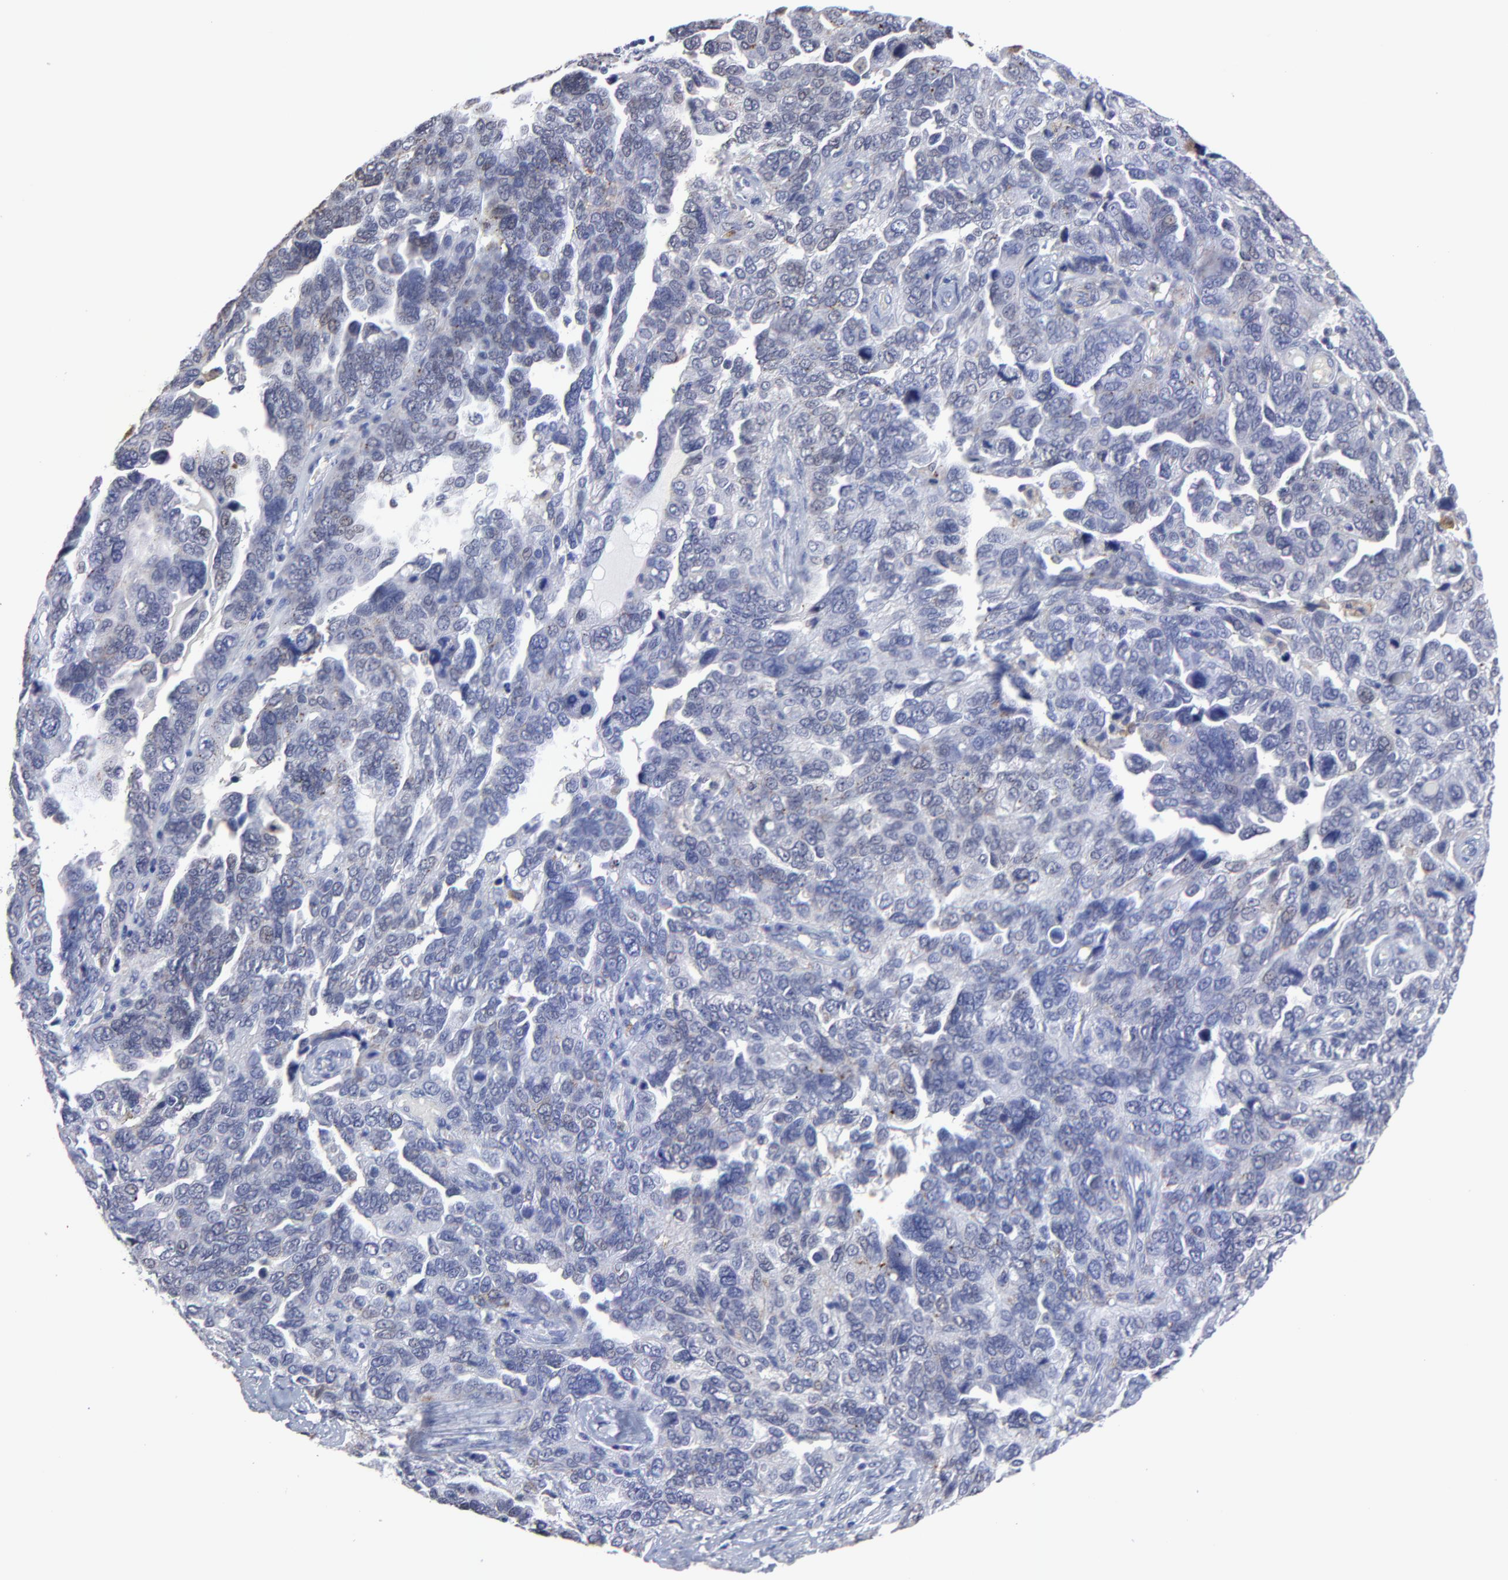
{"staining": {"intensity": "weak", "quantity": "<25%", "location": "nuclear"}, "tissue": "ovarian cancer", "cell_type": "Tumor cells", "image_type": "cancer", "snomed": [{"axis": "morphology", "description": "Cystadenocarcinoma, serous, NOS"}, {"axis": "topography", "description": "Ovary"}], "caption": "Tumor cells are negative for protein expression in human serous cystadenocarcinoma (ovarian). (DAB immunohistochemistry (IHC), high magnification).", "gene": "SMARCA1", "patient": {"sex": "female", "age": 64}}